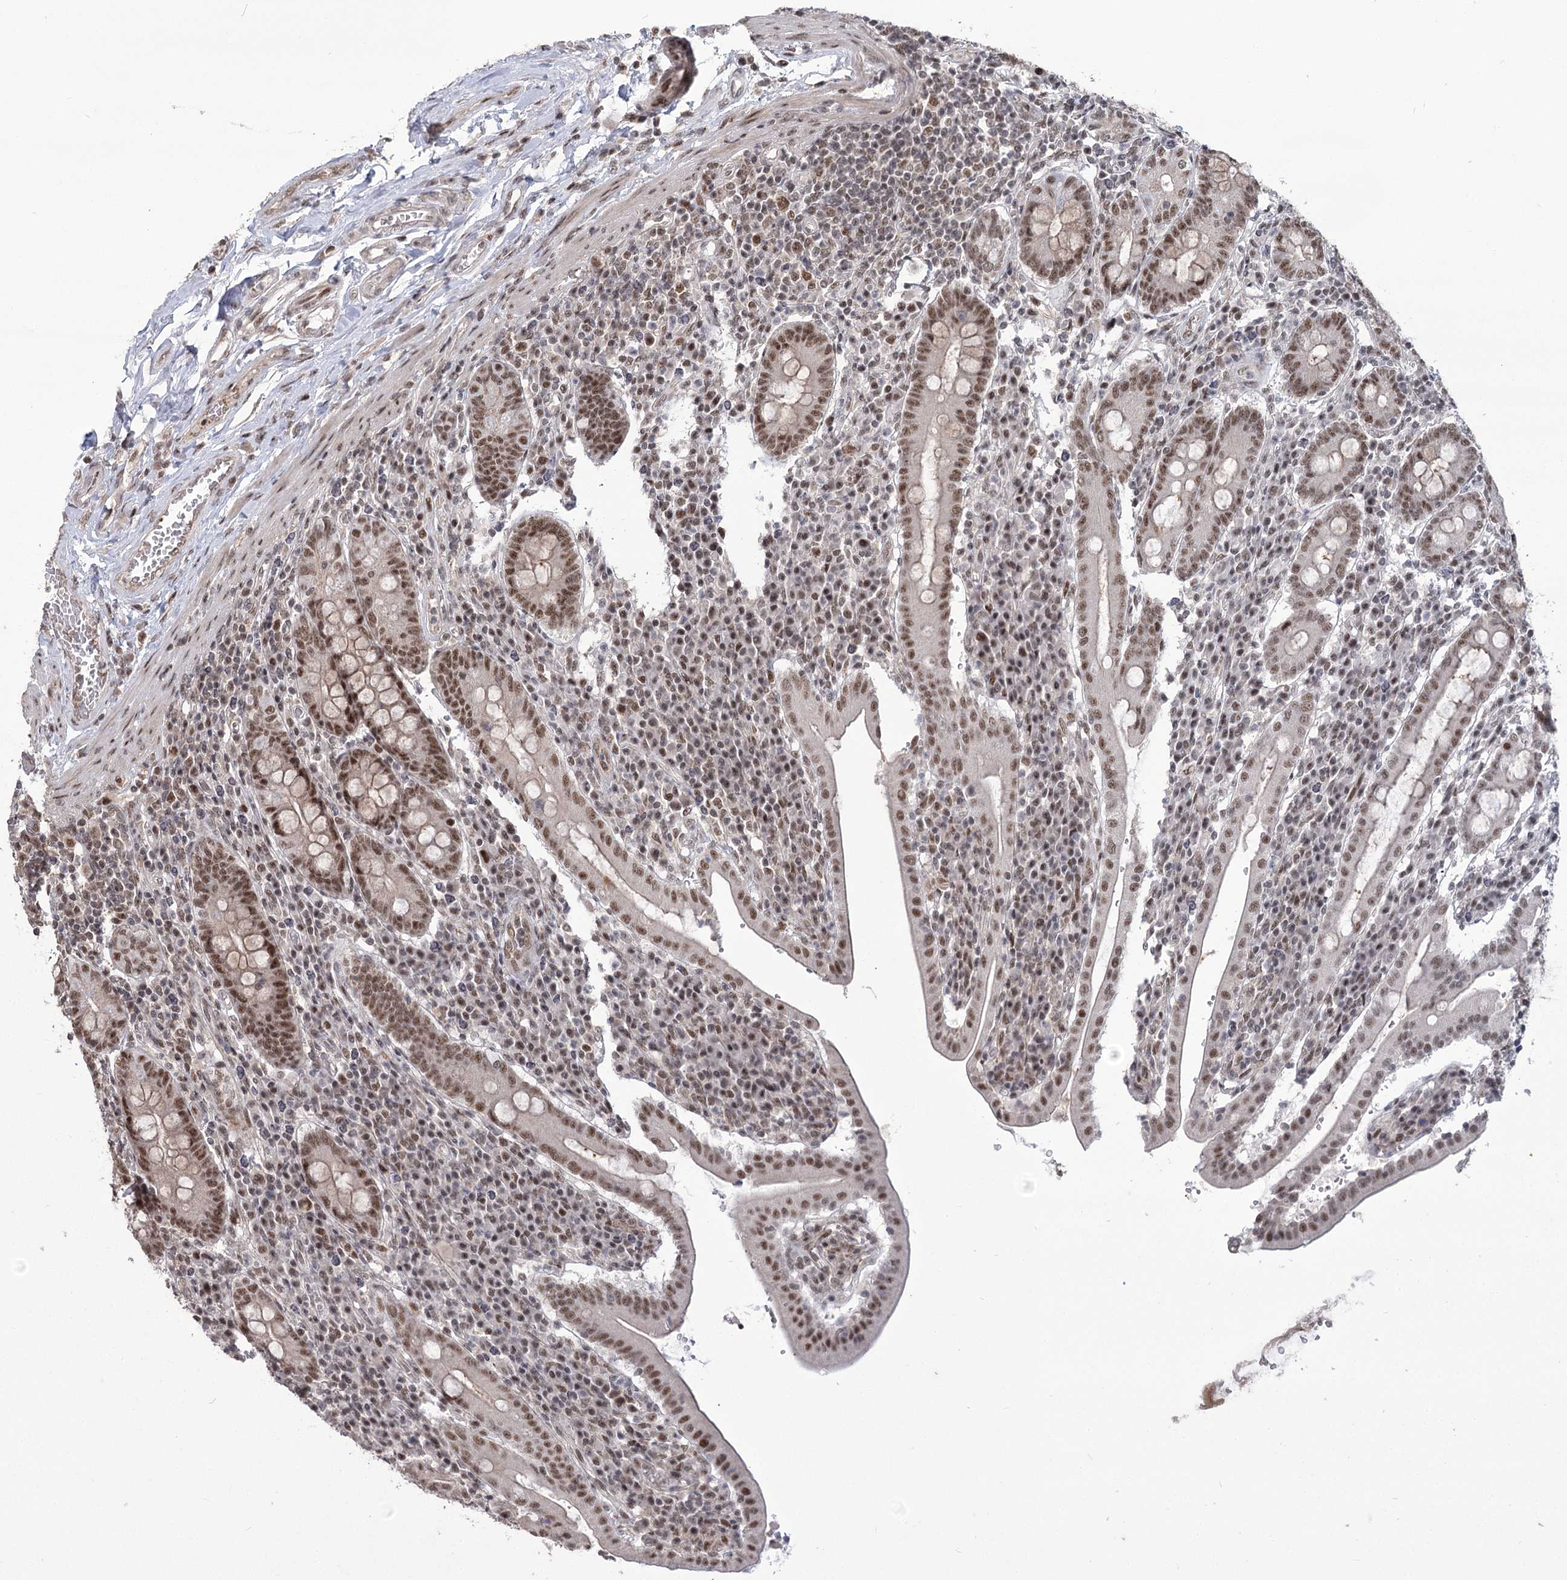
{"staining": {"intensity": "moderate", "quantity": ">75%", "location": "nuclear"}, "tissue": "duodenum", "cell_type": "Glandular cells", "image_type": "normal", "snomed": [{"axis": "morphology", "description": "Normal tissue, NOS"}, {"axis": "morphology", "description": "Adenocarcinoma, NOS"}, {"axis": "topography", "description": "Pancreas"}, {"axis": "topography", "description": "Duodenum"}], "caption": "Moderate nuclear protein positivity is present in about >75% of glandular cells in duodenum. The protein is stained brown, and the nuclei are stained in blue (DAB IHC with brightfield microscopy, high magnification).", "gene": "WBP1L", "patient": {"sex": "male", "age": 50}}